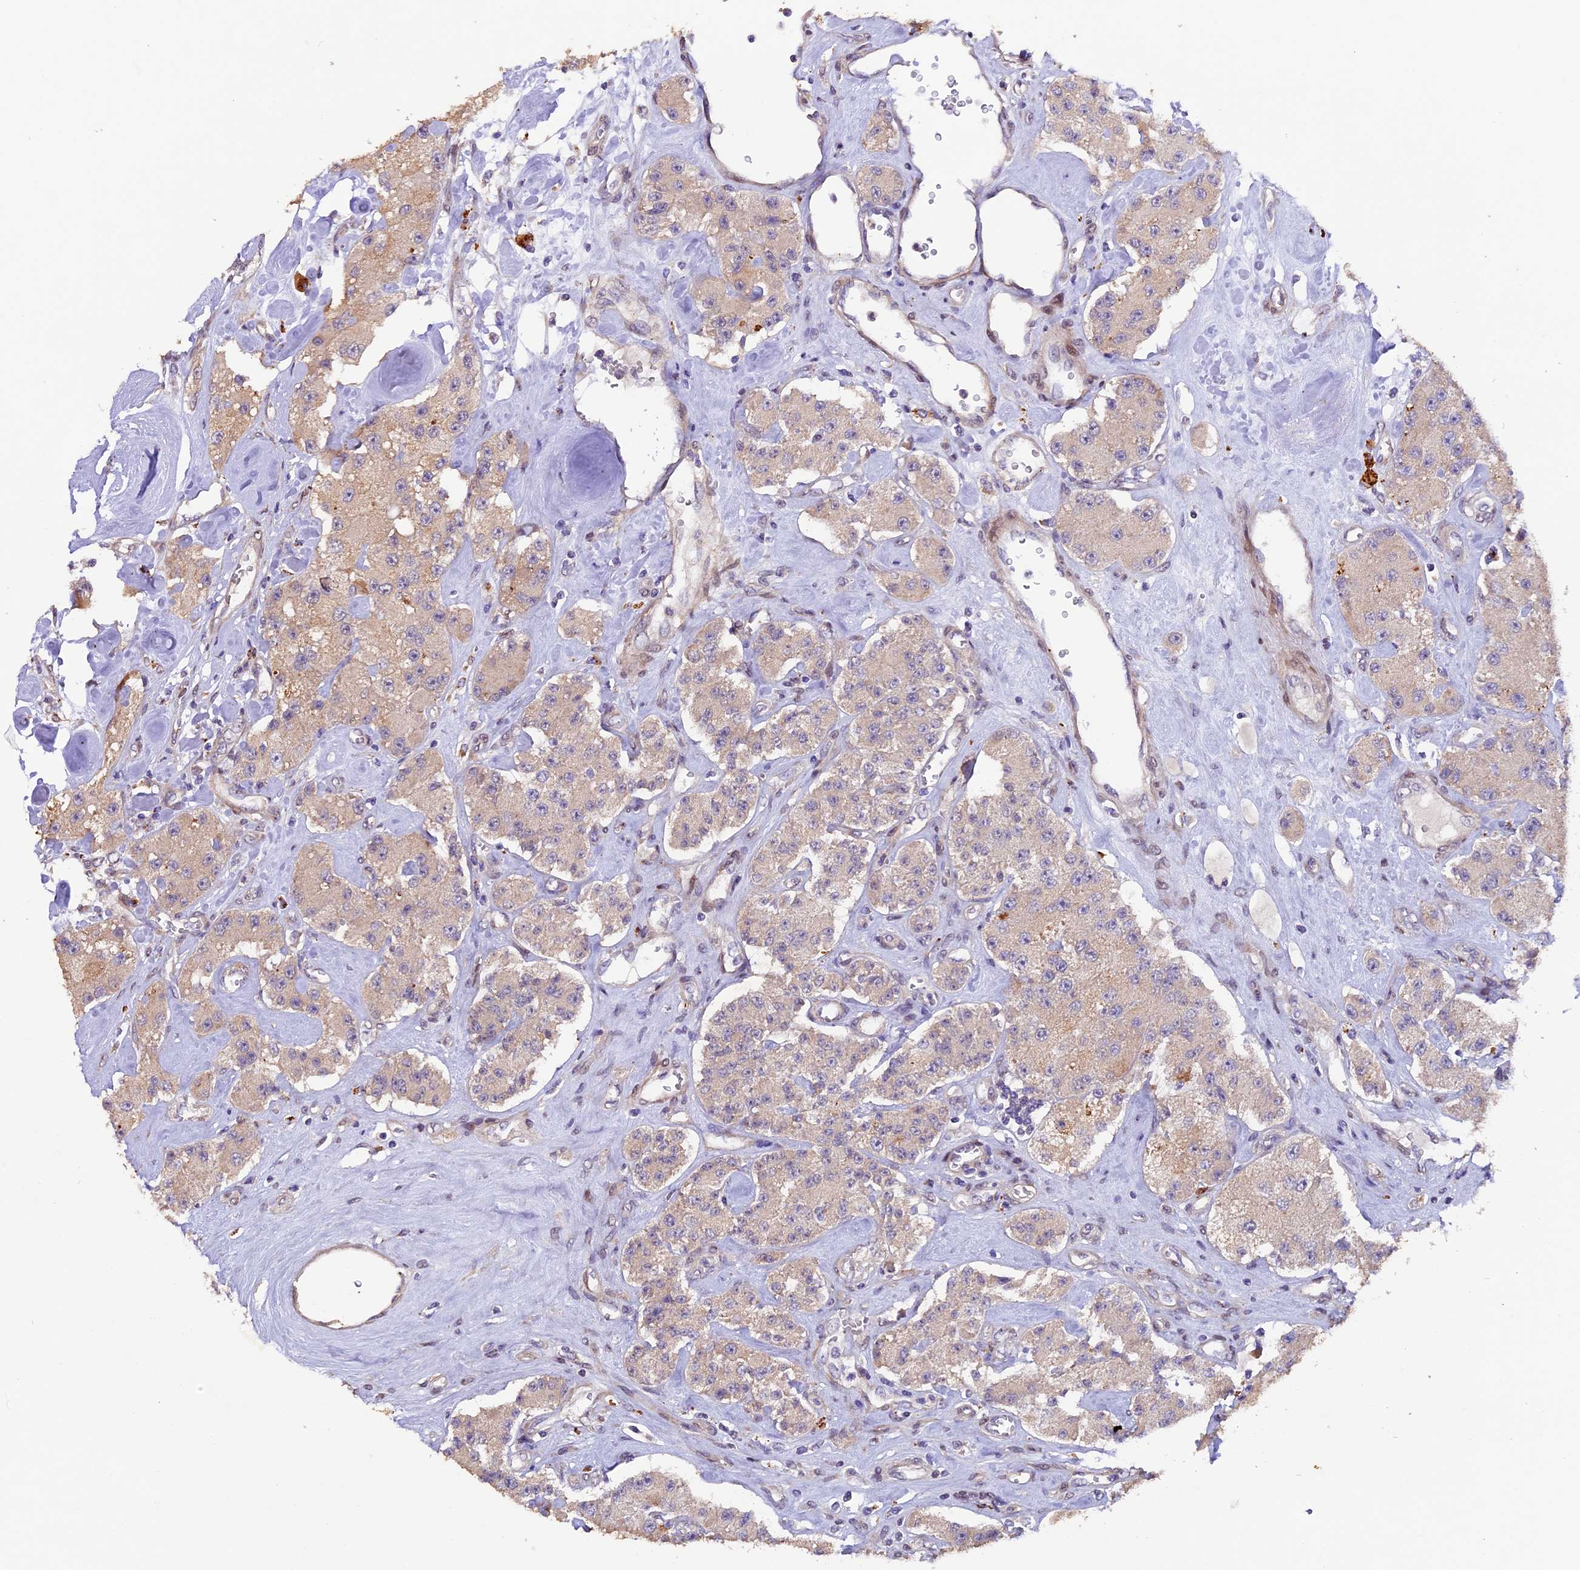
{"staining": {"intensity": "weak", "quantity": ">75%", "location": "cytoplasmic/membranous"}, "tissue": "carcinoid", "cell_type": "Tumor cells", "image_type": "cancer", "snomed": [{"axis": "morphology", "description": "Carcinoid, malignant, NOS"}, {"axis": "topography", "description": "Pancreas"}], "caption": "Weak cytoplasmic/membranous expression is seen in approximately >75% of tumor cells in carcinoid. (Stains: DAB (3,3'-diaminobenzidine) in brown, nuclei in blue, Microscopy: brightfield microscopy at high magnification).", "gene": "NCK2", "patient": {"sex": "male", "age": 41}}